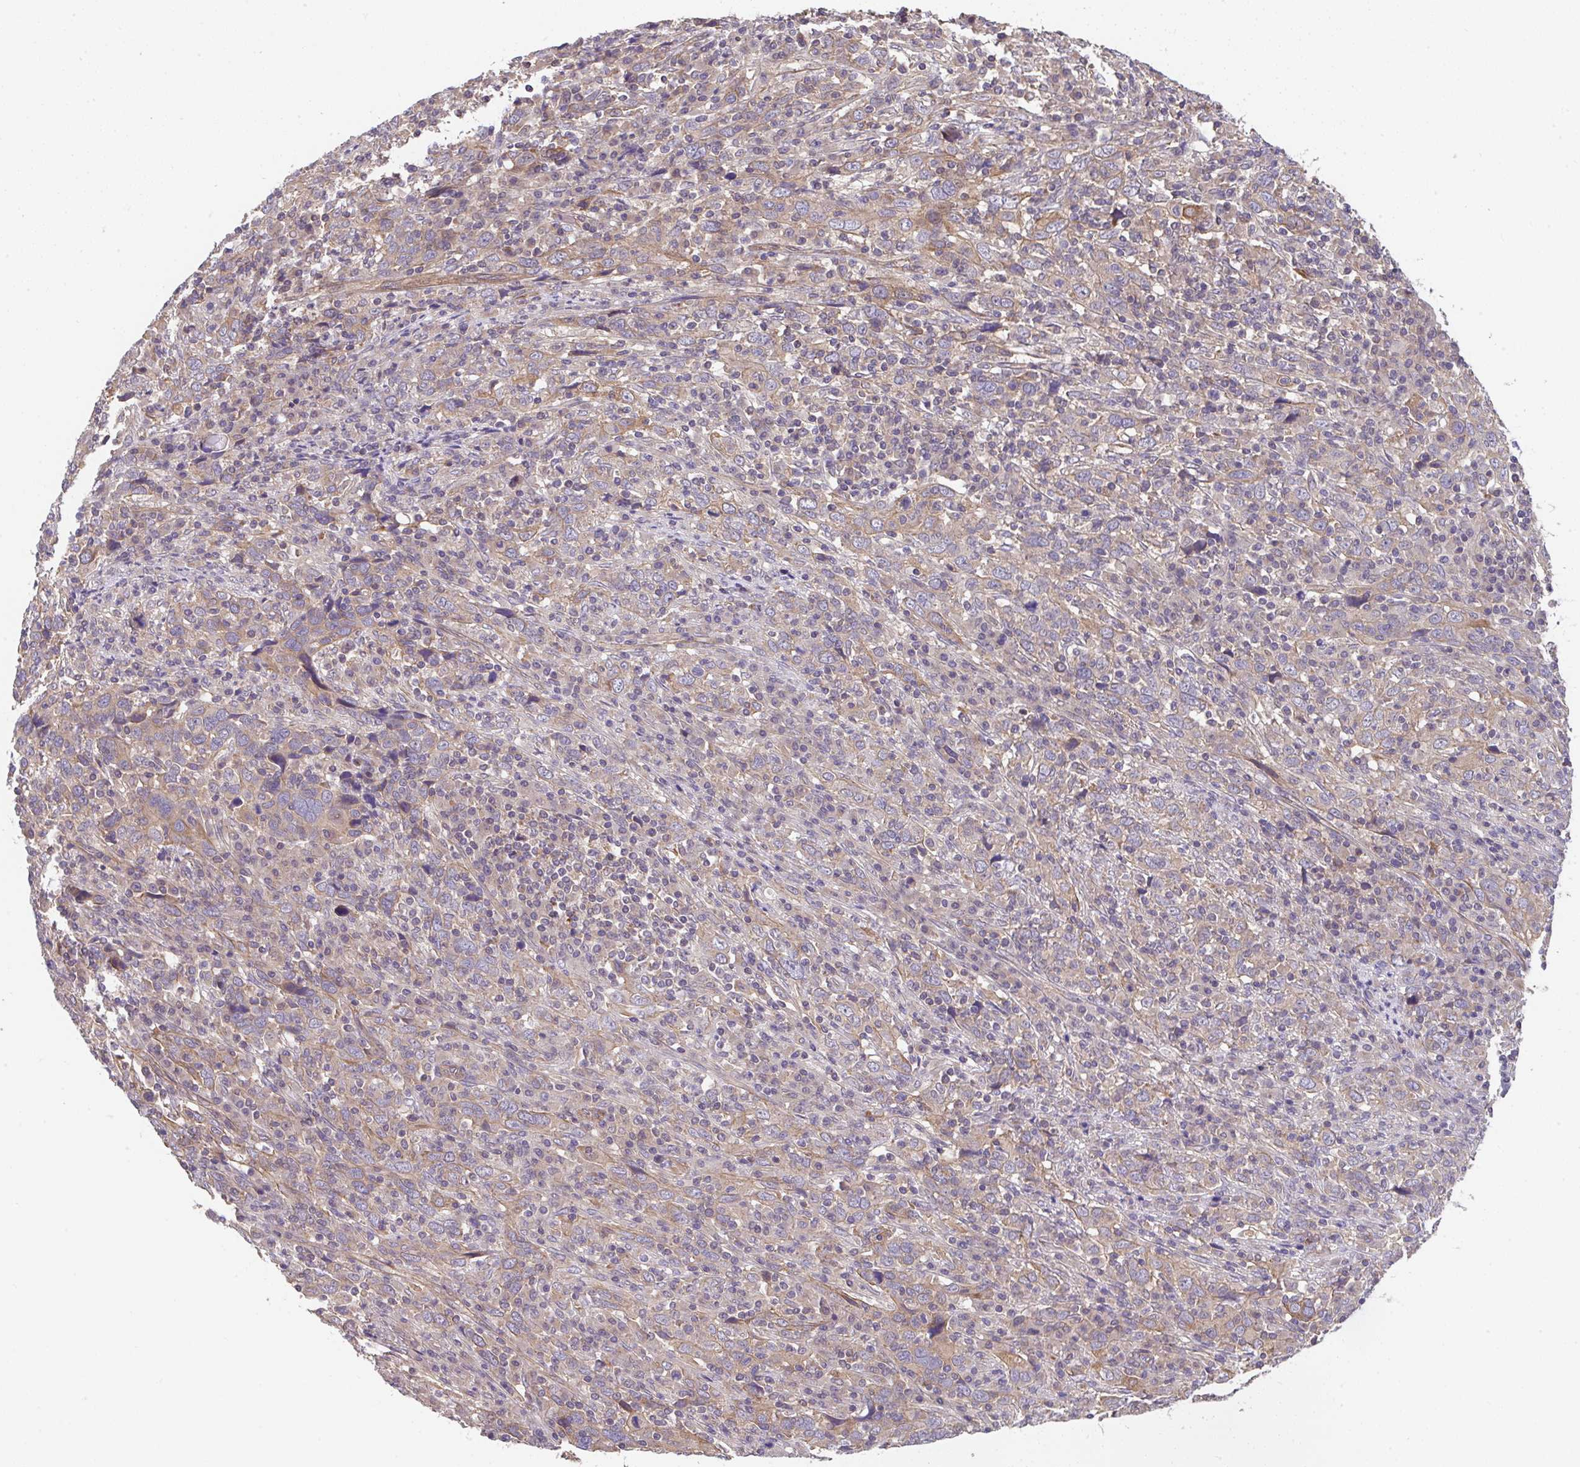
{"staining": {"intensity": "moderate", "quantity": ">75%", "location": "cytoplasmic/membranous"}, "tissue": "cervical cancer", "cell_type": "Tumor cells", "image_type": "cancer", "snomed": [{"axis": "morphology", "description": "Squamous cell carcinoma, NOS"}, {"axis": "topography", "description": "Cervix"}], "caption": "Moderate cytoplasmic/membranous protein positivity is appreciated in about >75% of tumor cells in cervical squamous cell carcinoma.", "gene": "ZNF696", "patient": {"sex": "female", "age": 46}}